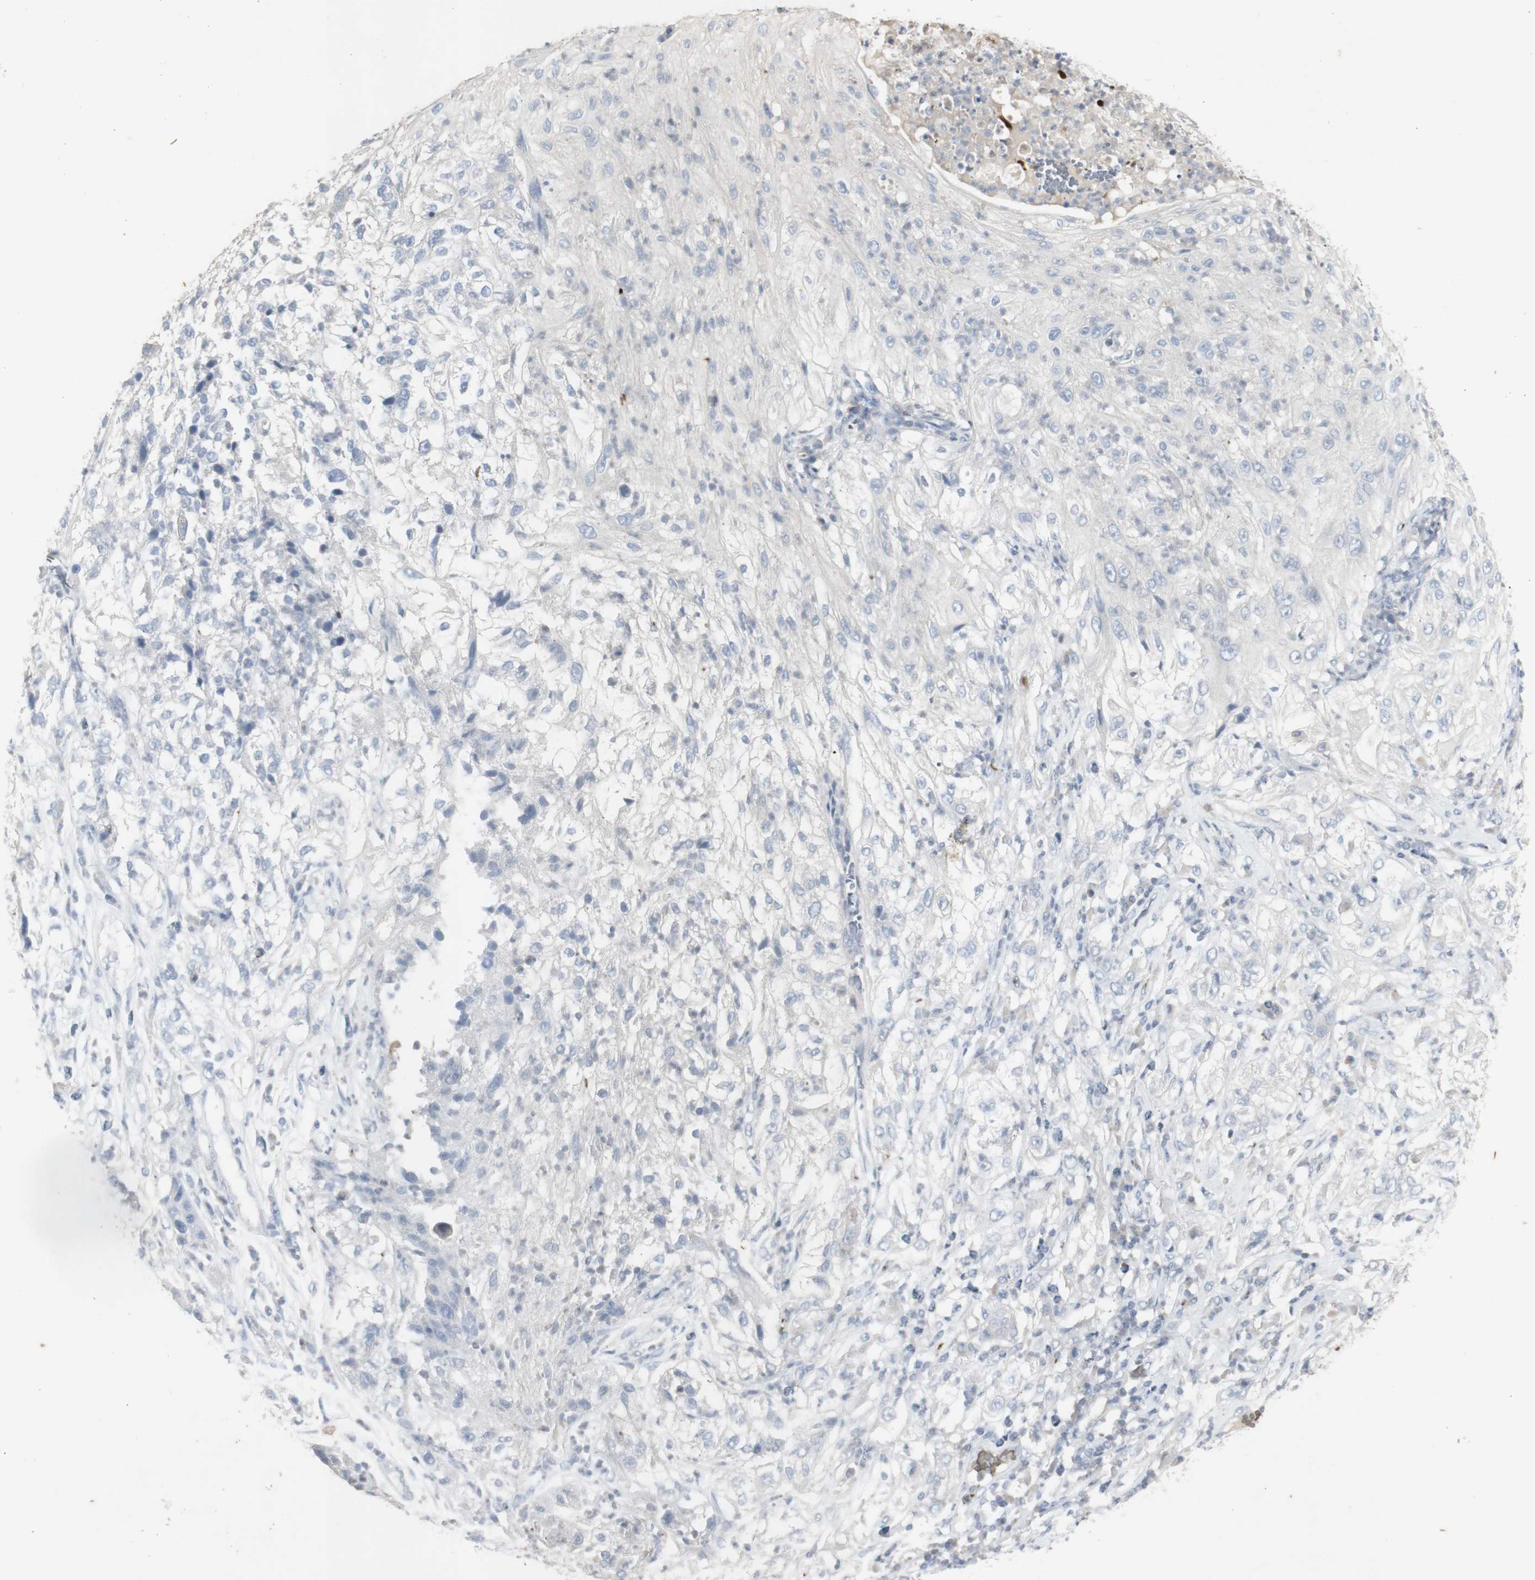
{"staining": {"intensity": "negative", "quantity": "none", "location": "none"}, "tissue": "lung cancer", "cell_type": "Tumor cells", "image_type": "cancer", "snomed": [{"axis": "morphology", "description": "Inflammation, NOS"}, {"axis": "morphology", "description": "Squamous cell carcinoma, NOS"}, {"axis": "topography", "description": "Lymph node"}, {"axis": "topography", "description": "Soft tissue"}, {"axis": "topography", "description": "Lung"}], "caption": "Immunohistochemistry image of neoplastic tissue: human squamous cell carcinoma (lung) stained with DAB reveals no significant protein expression in tumor cells.", "gene": "INS", "patient": {"sex": "male", "age": 66}}